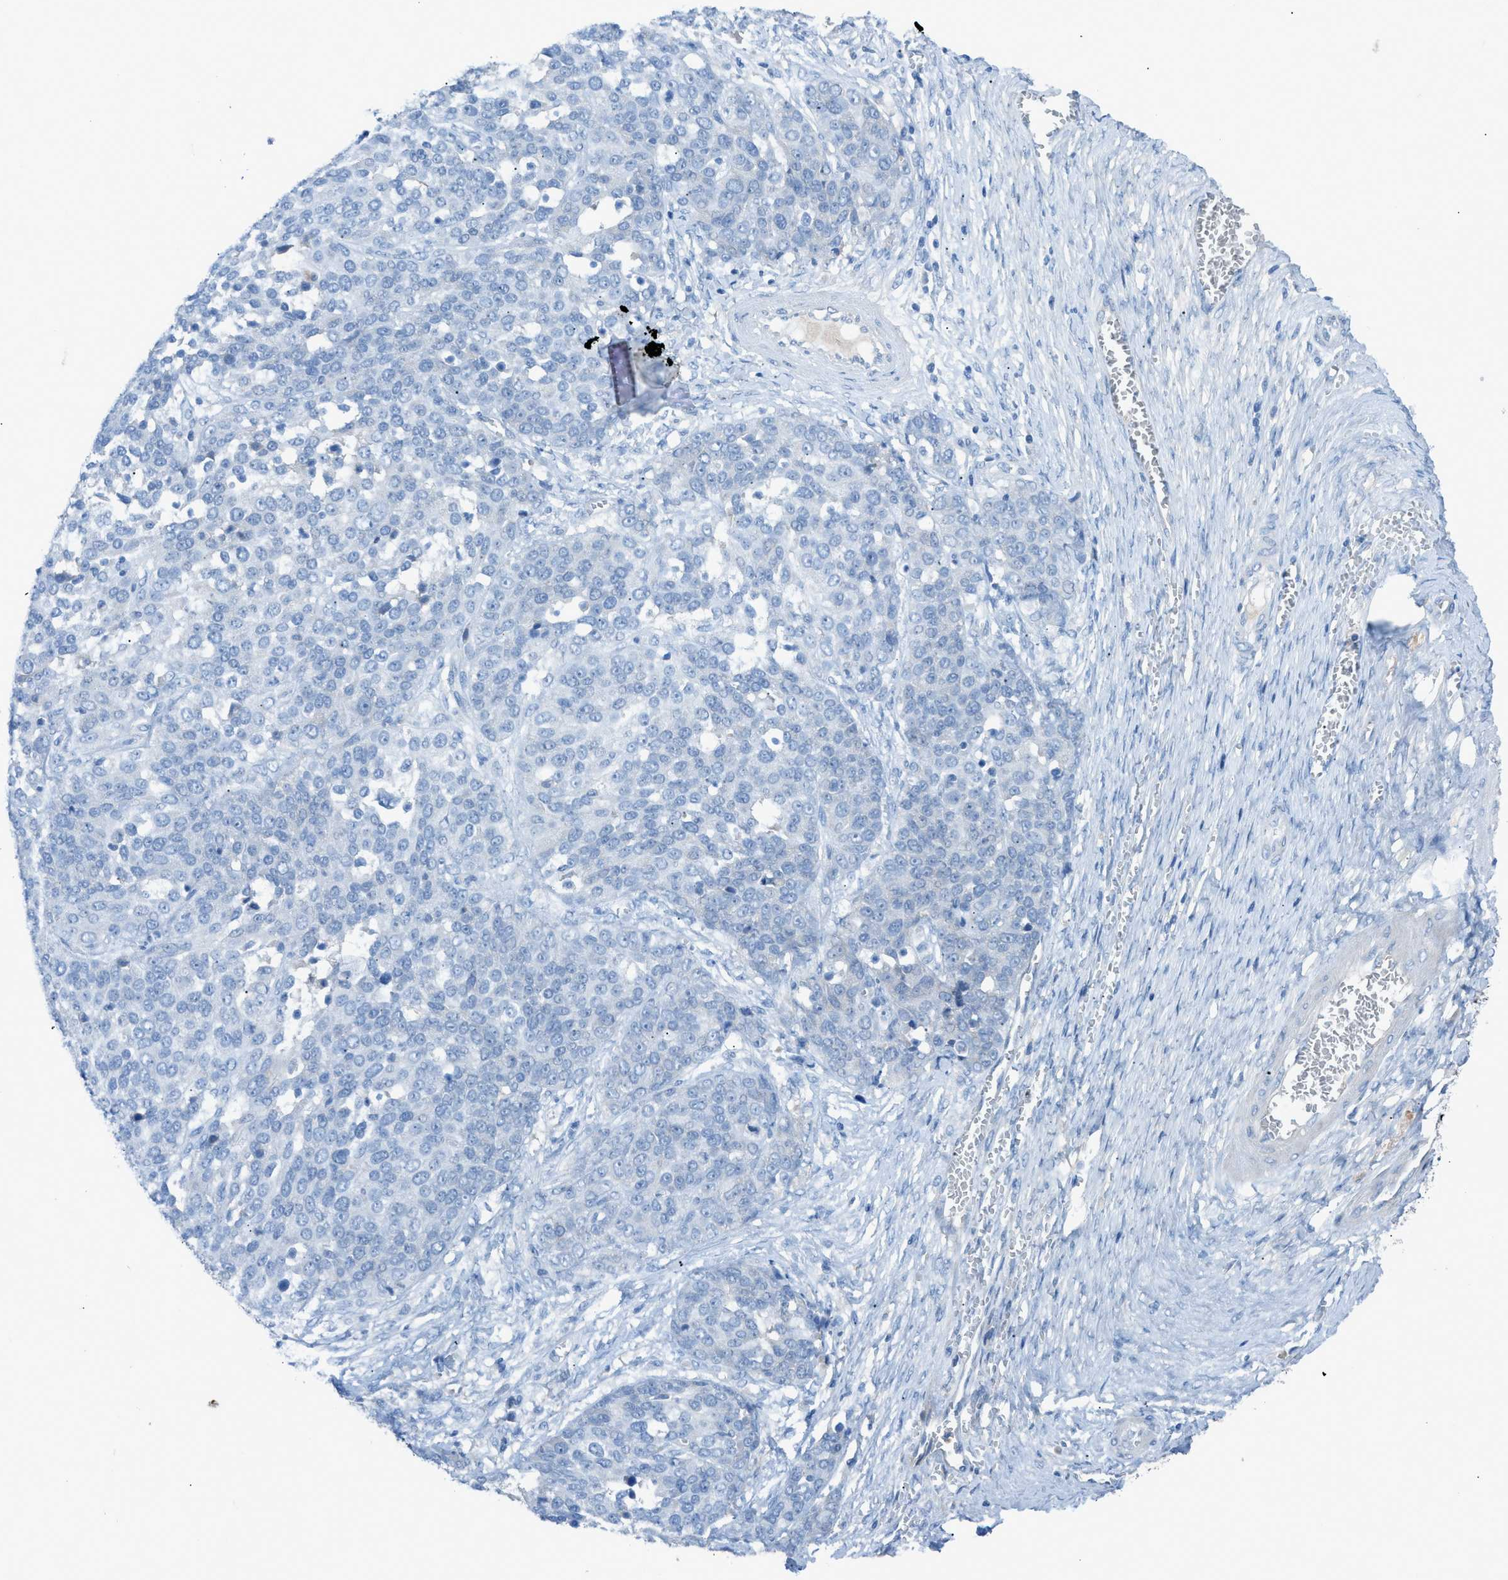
{"staining": {"intensity": "negative", "quantity": "none", "location": "none"}, "tissue": "ovarian cancer", "cell_type": "Tumor cells", "image_type": "cancer", "snomed": [{"axis": "morphology", "description": "Cystadenocarcinoma, serous, NOS"}, {"axis": "topography", "description": "Ovary"}], "caption": "Immunohistochemistry (IHC) photomicrograph of human ovarian serous cystadenocarcinoma stained for a protein (brown), which demonstrates no staining in tumor cells.", "gene": "C5AR2", "patient": {"sex": "female", "age": 44}}